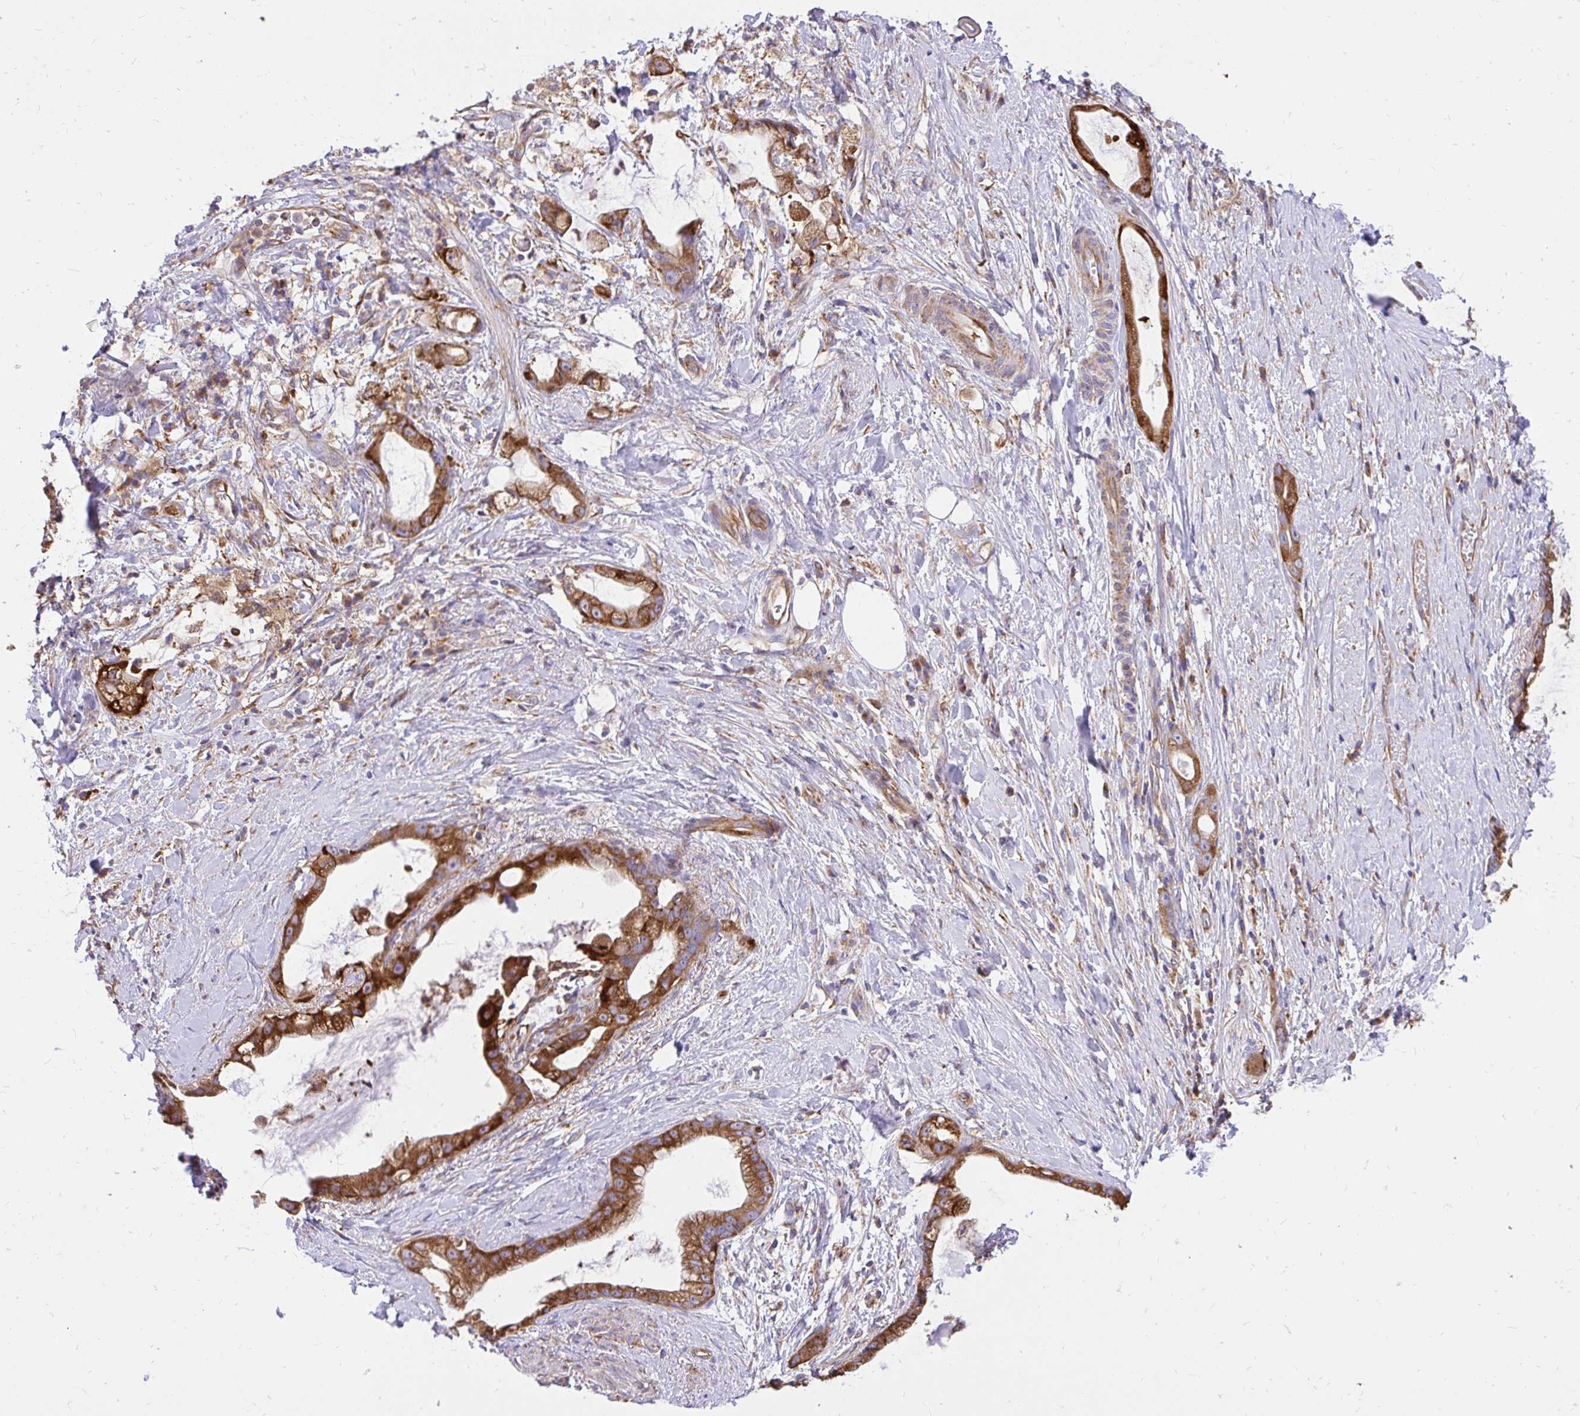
{"staining": {"intensity": "strong", "quantity": ">75%", "location": "cytoplasmic/membranous"}, "tissue": "stomach cancer", "cell_type": "Tumor cells", "image_type": "cancer", "snomed": [{"axis": "morphology", "description": "Adenocarcinoma, NOS"}, {"axis": "topography", "description": "Stomach"}], "caption": "High-power microscopy captured an immunohistochemistry image of stomach cancer, revealing strong cytoplasmic/membranous expression in approximately >75% of tumor cells.", "gene": "ABCB10", "patient": {"sex": "male", "age": 55}}